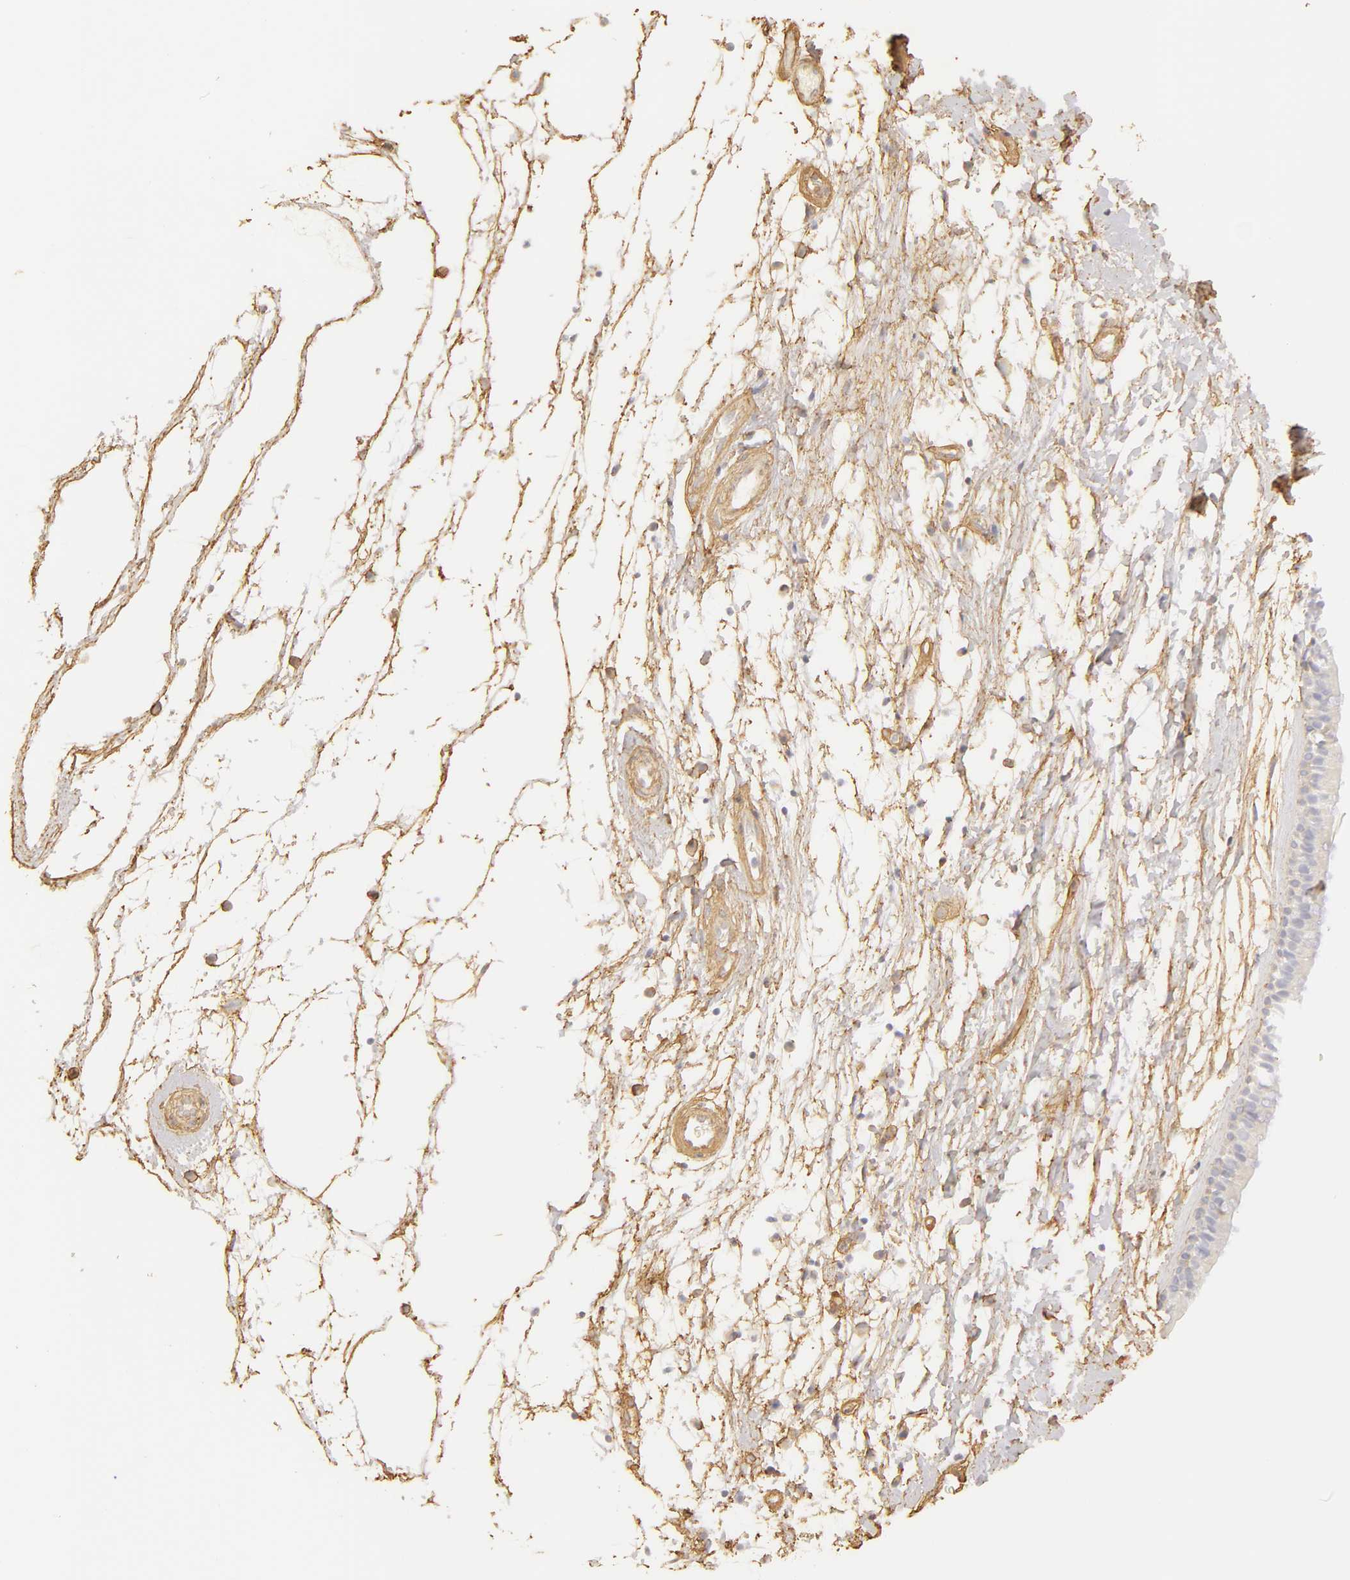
{"staining": {"intensity": "weak", "quantity": "<25%", "location": "cytoplasmic/membranous"}, "tissue": "nasopharynx", "cell_type": "Respiratory epithelial cells", "image_type": "normal", "snomed": [{"axis": "morphology", "description": "Normal tissue, NOS"}, {"axis": "topography", "description": "Nasopharynx"}], "caption": "Nasopharynx was stained to show a protein in brown. There is no significant expression in respiratory epithelial cells. Brightfield microscopy of immunohistochemistry (IHC) stained with DAB (brown) and hematoxylin (blue), captured at high magnification.", "gene": "COL4A1", "patient": {"sex": "male", "age": 13}}